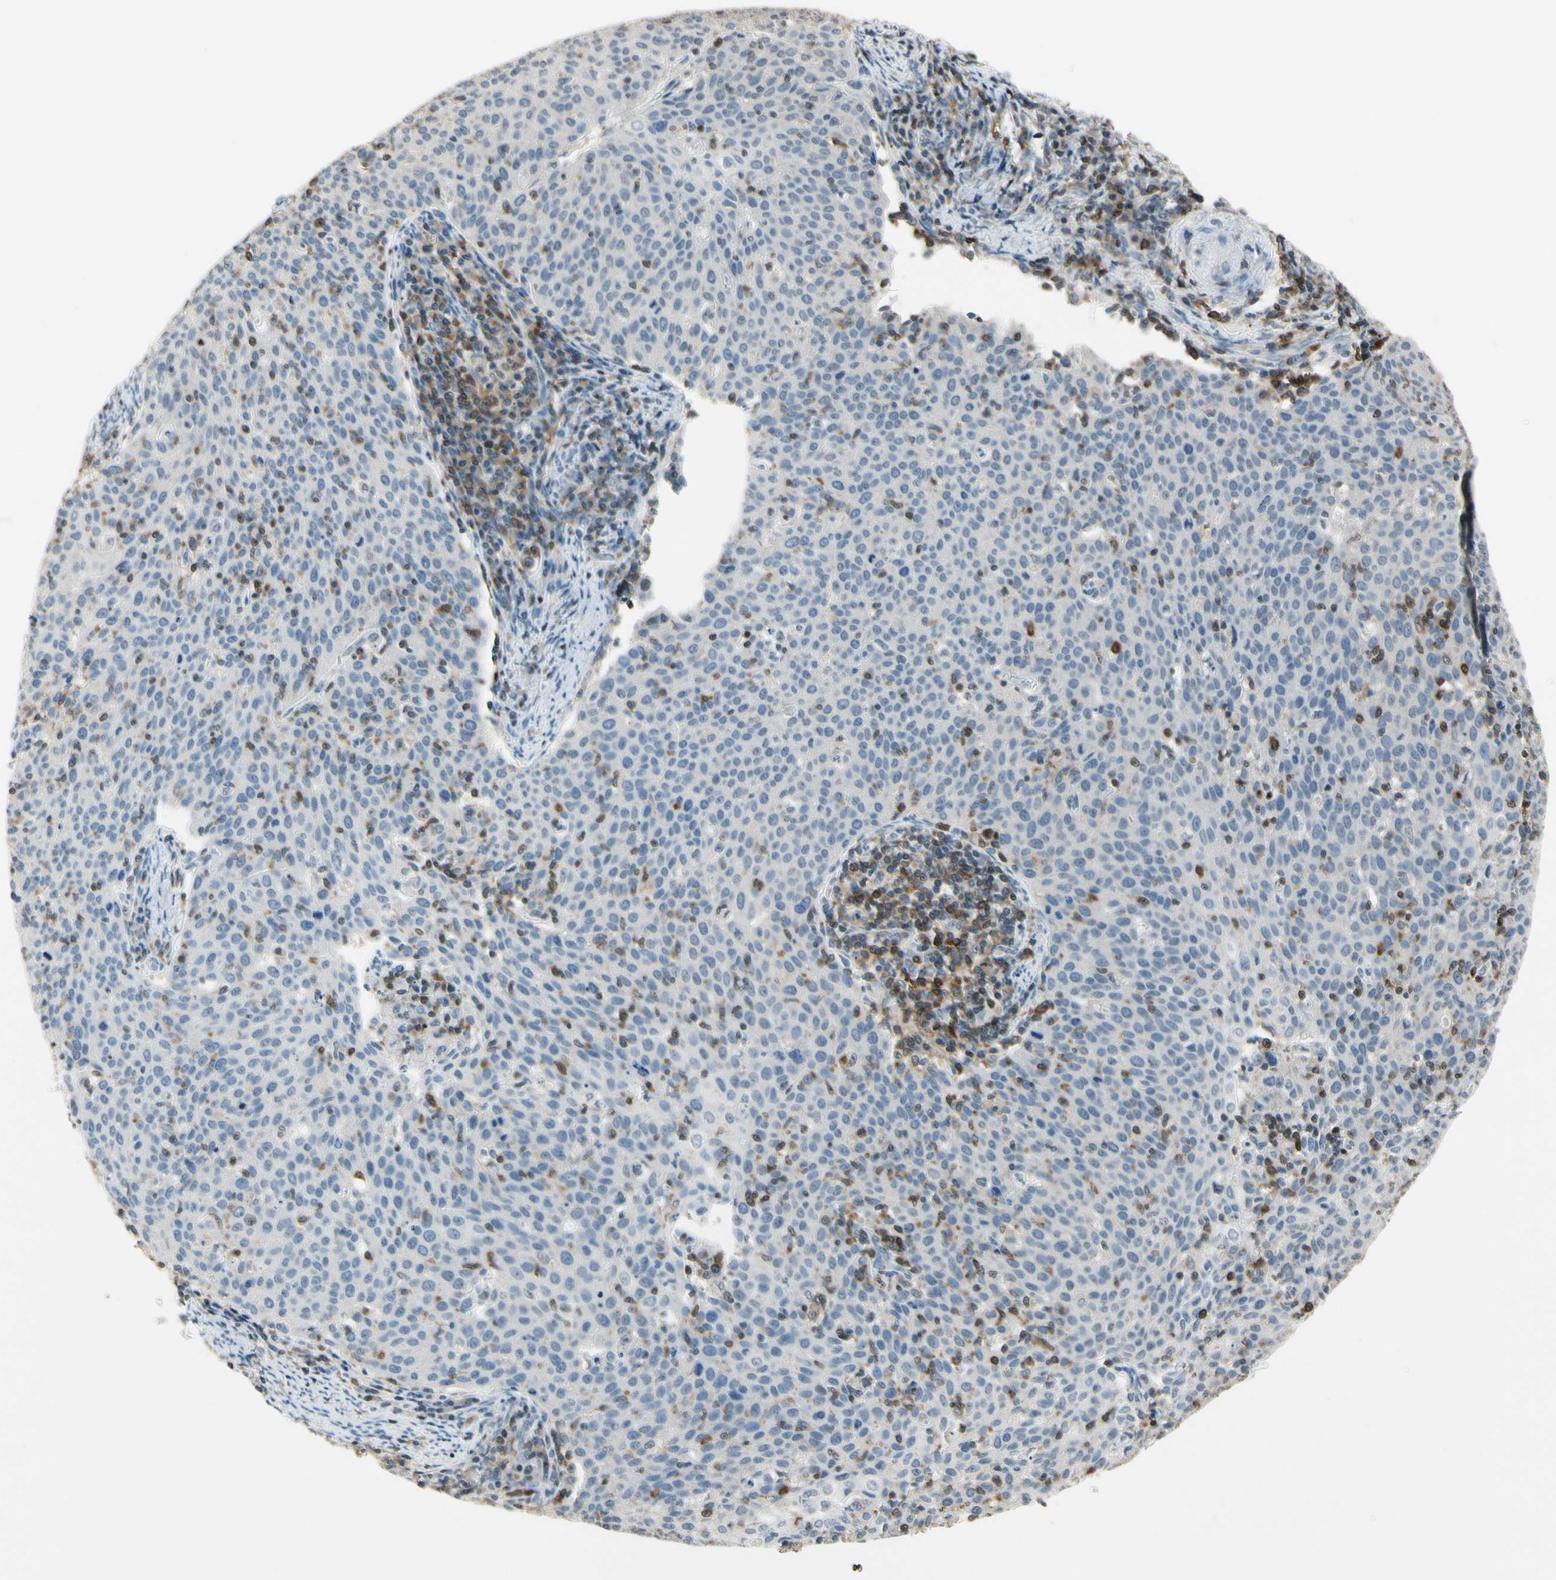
{"staining": {"intensity": "negative", "quantity": "none", "location": "none"}, "tissue": "cervical cancer", "cell_type": "Tumor cells", "image_type": "cancer", "snomed": [{"axis": "morphology", "description": "Squamous cell carcinoma, NOS"}, {"axis": "topography", "description": "Cervix"}], "caption": "Cervical squamous cell carcinoma was stained to show a protein in brown. There is no significant positivity in tumor cells.", "gene": "NFATC2", "patient": {"sex": "female", "age": 38}}